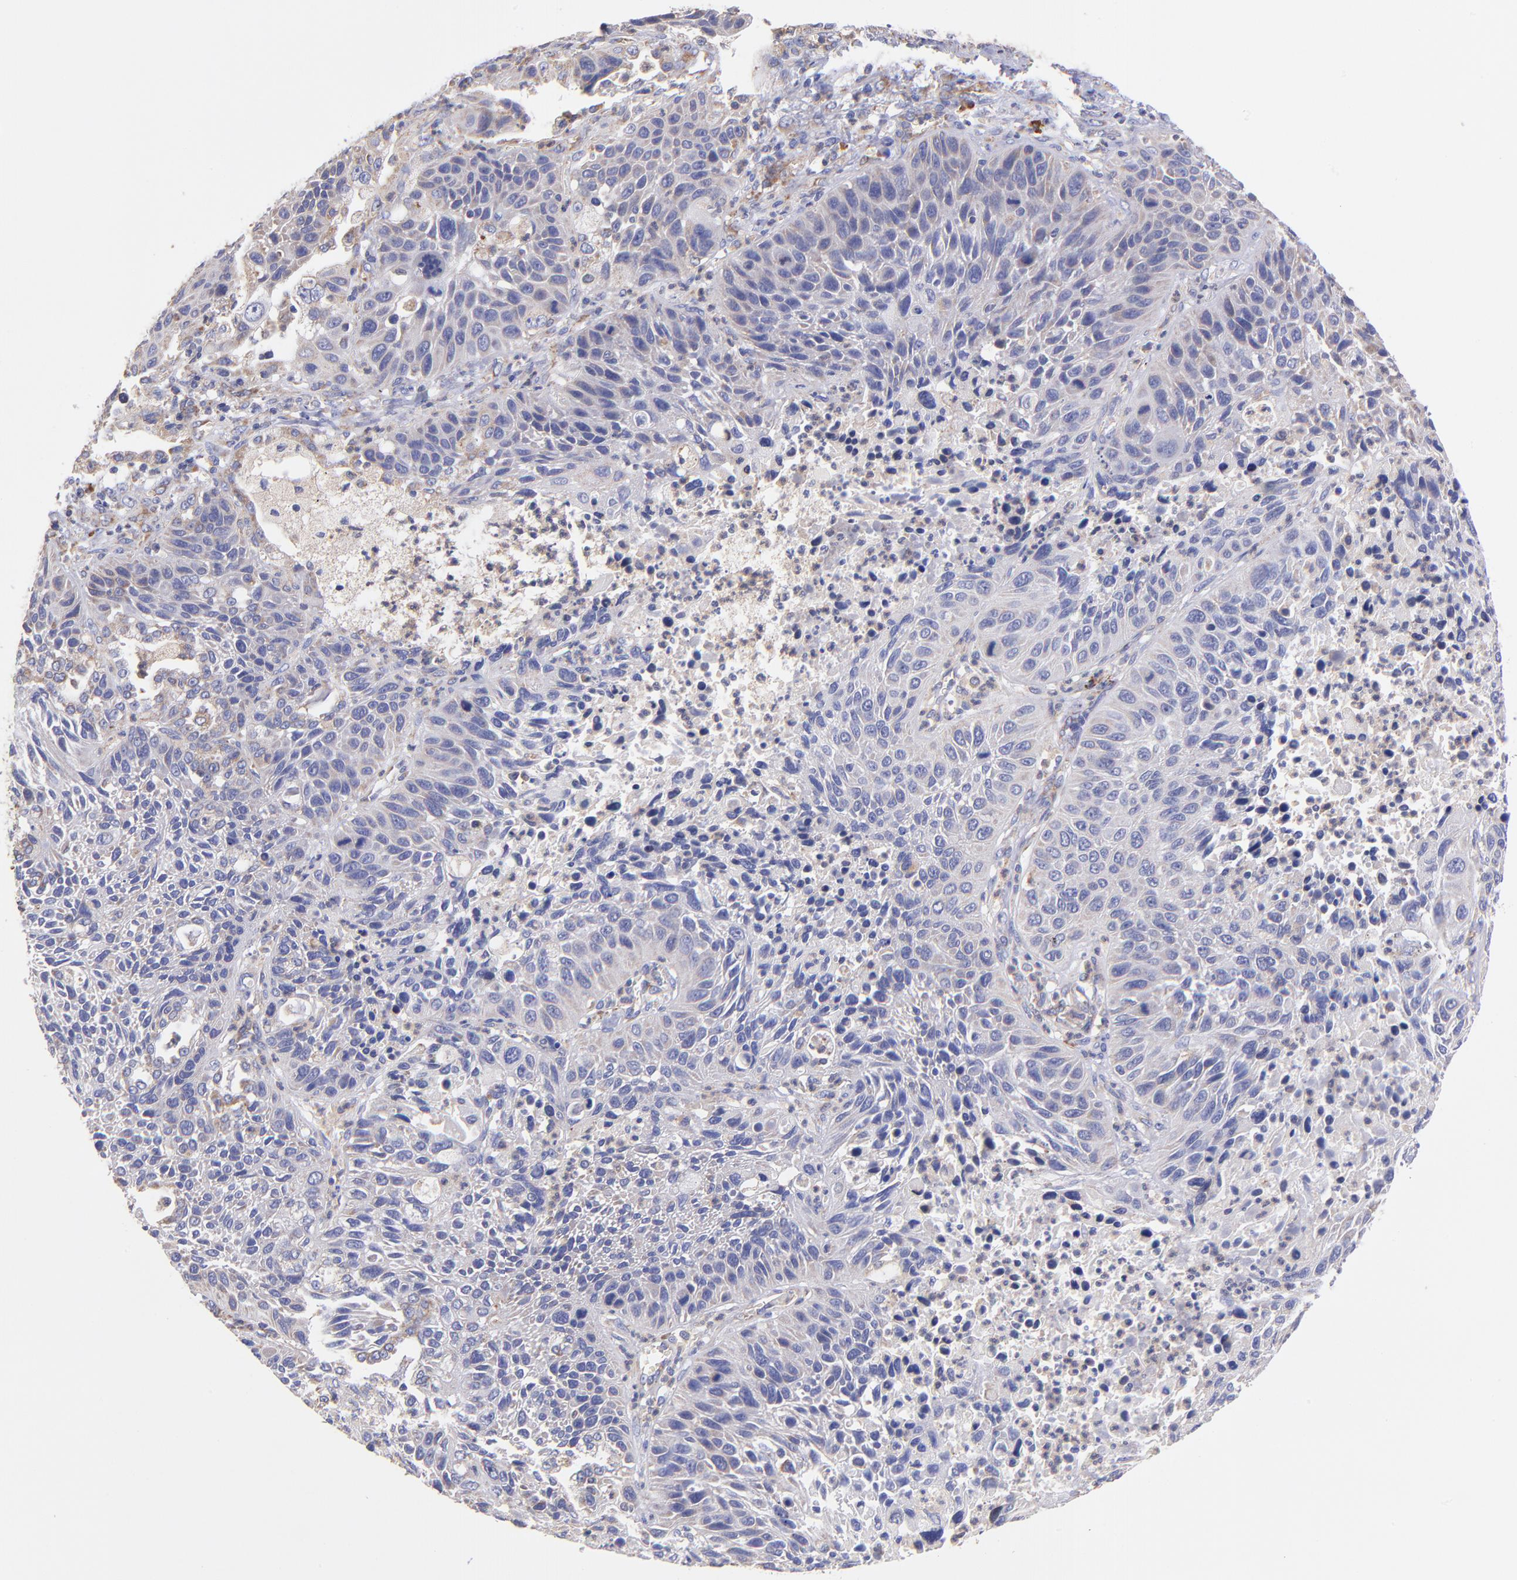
{"staining": {"intensity": "negative", "quantity": "none", "location": "none"}, "tissue": "lung cancer", "cell_type": "Tumor cells", "image_type": "cancer", "snomed": [{"axis": "morphology", "description": "Squamous cell carcinoma, NOS"}, {"axis": "topography", "description": "Lung"}], "caption": "DAB (3,3'-diaminobenzidine) immunohistochemical staining of lung squamous cell carcinoma reveals no significant positivity in tumor cells.", "gene": "PREX1", "patient": {"sex": "female", "age": 76}}